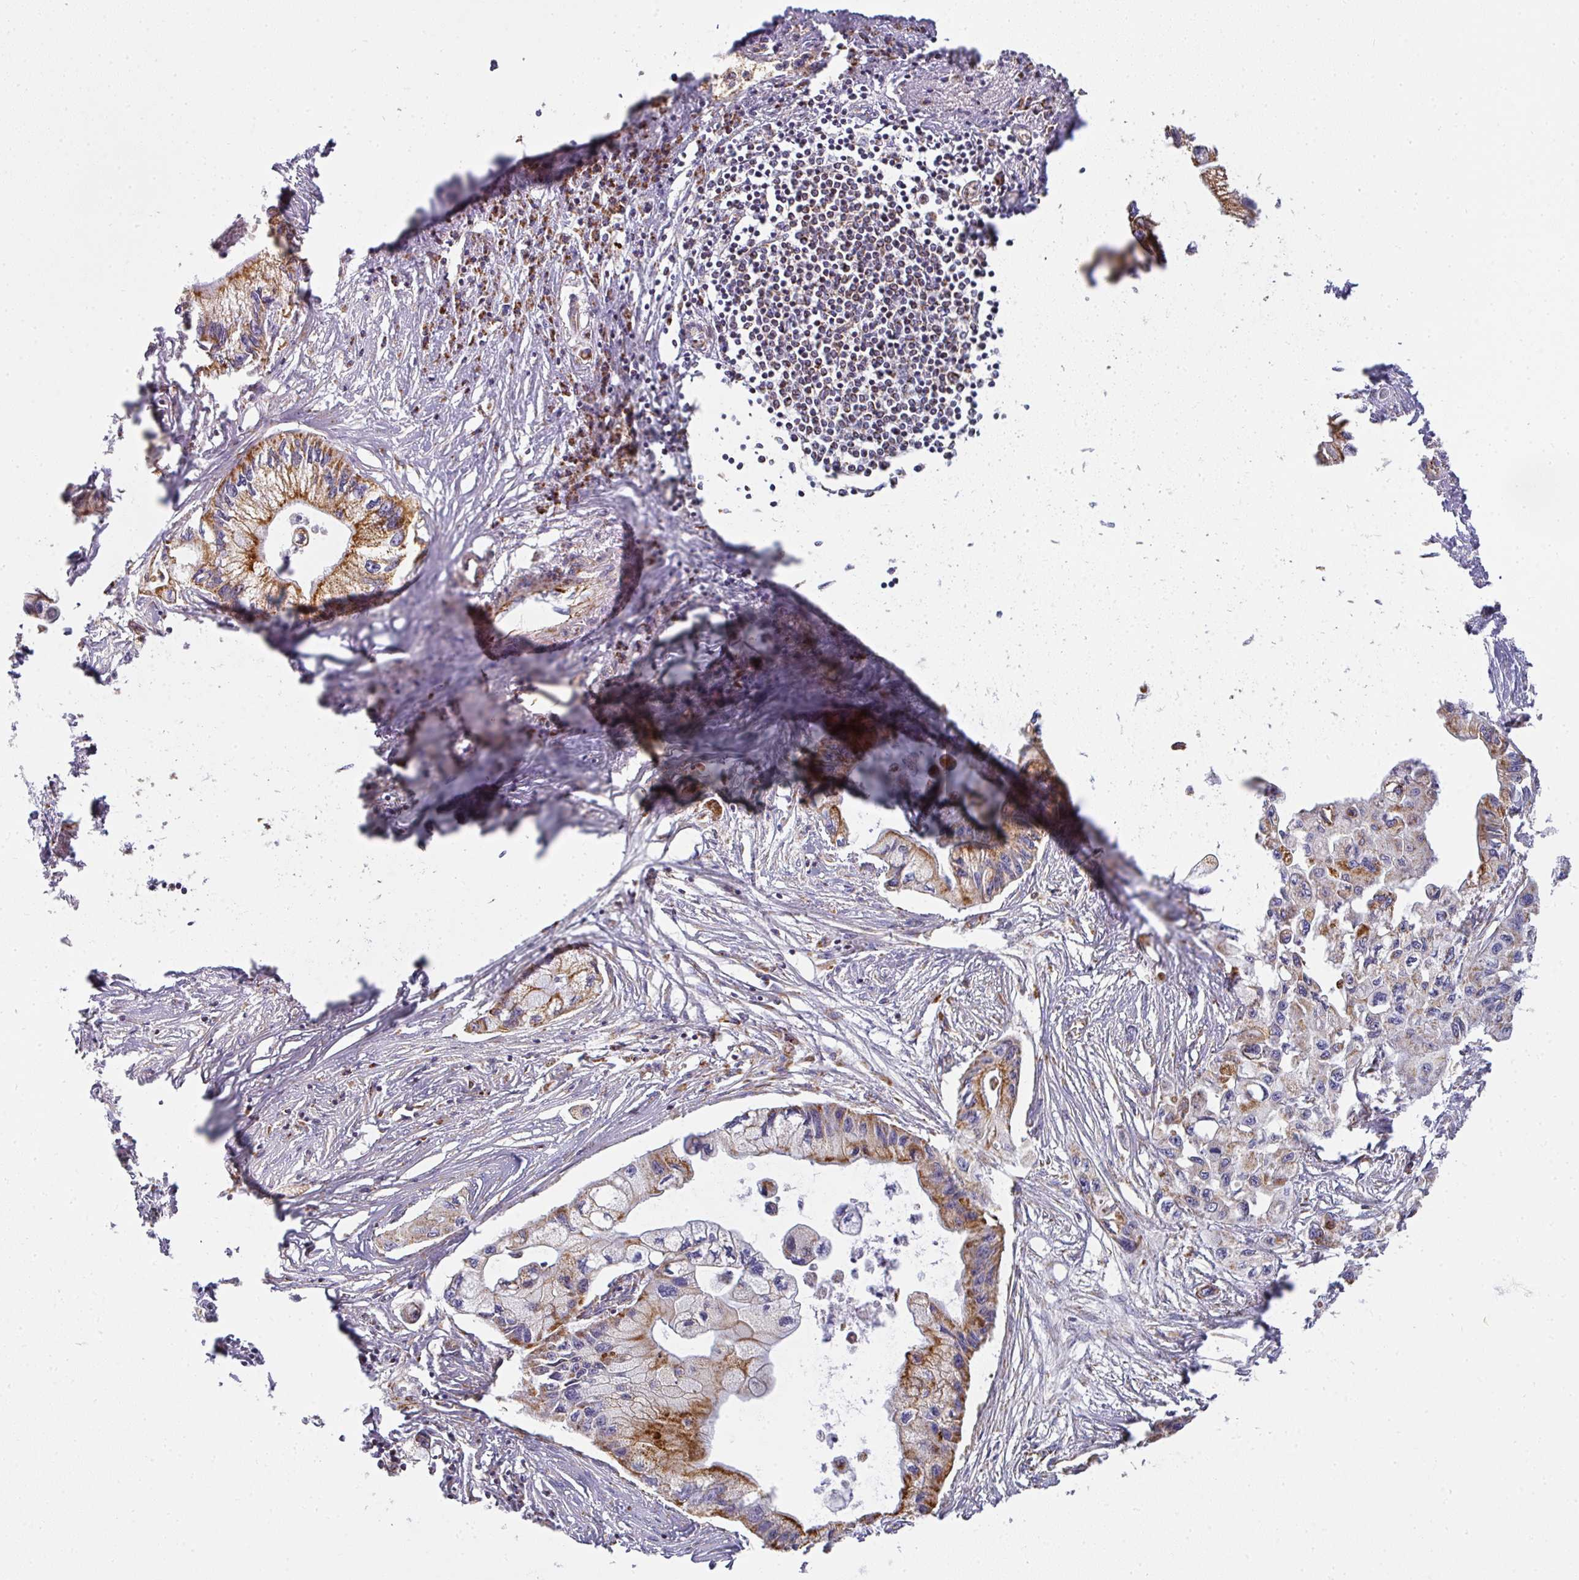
{"staining": {"intensity": "strong", "quantity": ">75%", "location": "cytoplasmic/membranous"}, "tissue": "pancreatic cancer", "cell_type": "Tumor cells", "image_type": "cancer", "snomed": [{"axis": "morphology", "description": "Adenocarcinoma, NOS"}, {"axis": "topography", "description": "Pancreas"}], "caption": "High-power microscopy captured an IHC histopathology image of pancreatic cancer, revealing strong cytoplasmic/membranous positivity in approximately >75% of tumor cells.", "gene": "UQCRFS1", "patient": {"sex": "male", "age": 61}}